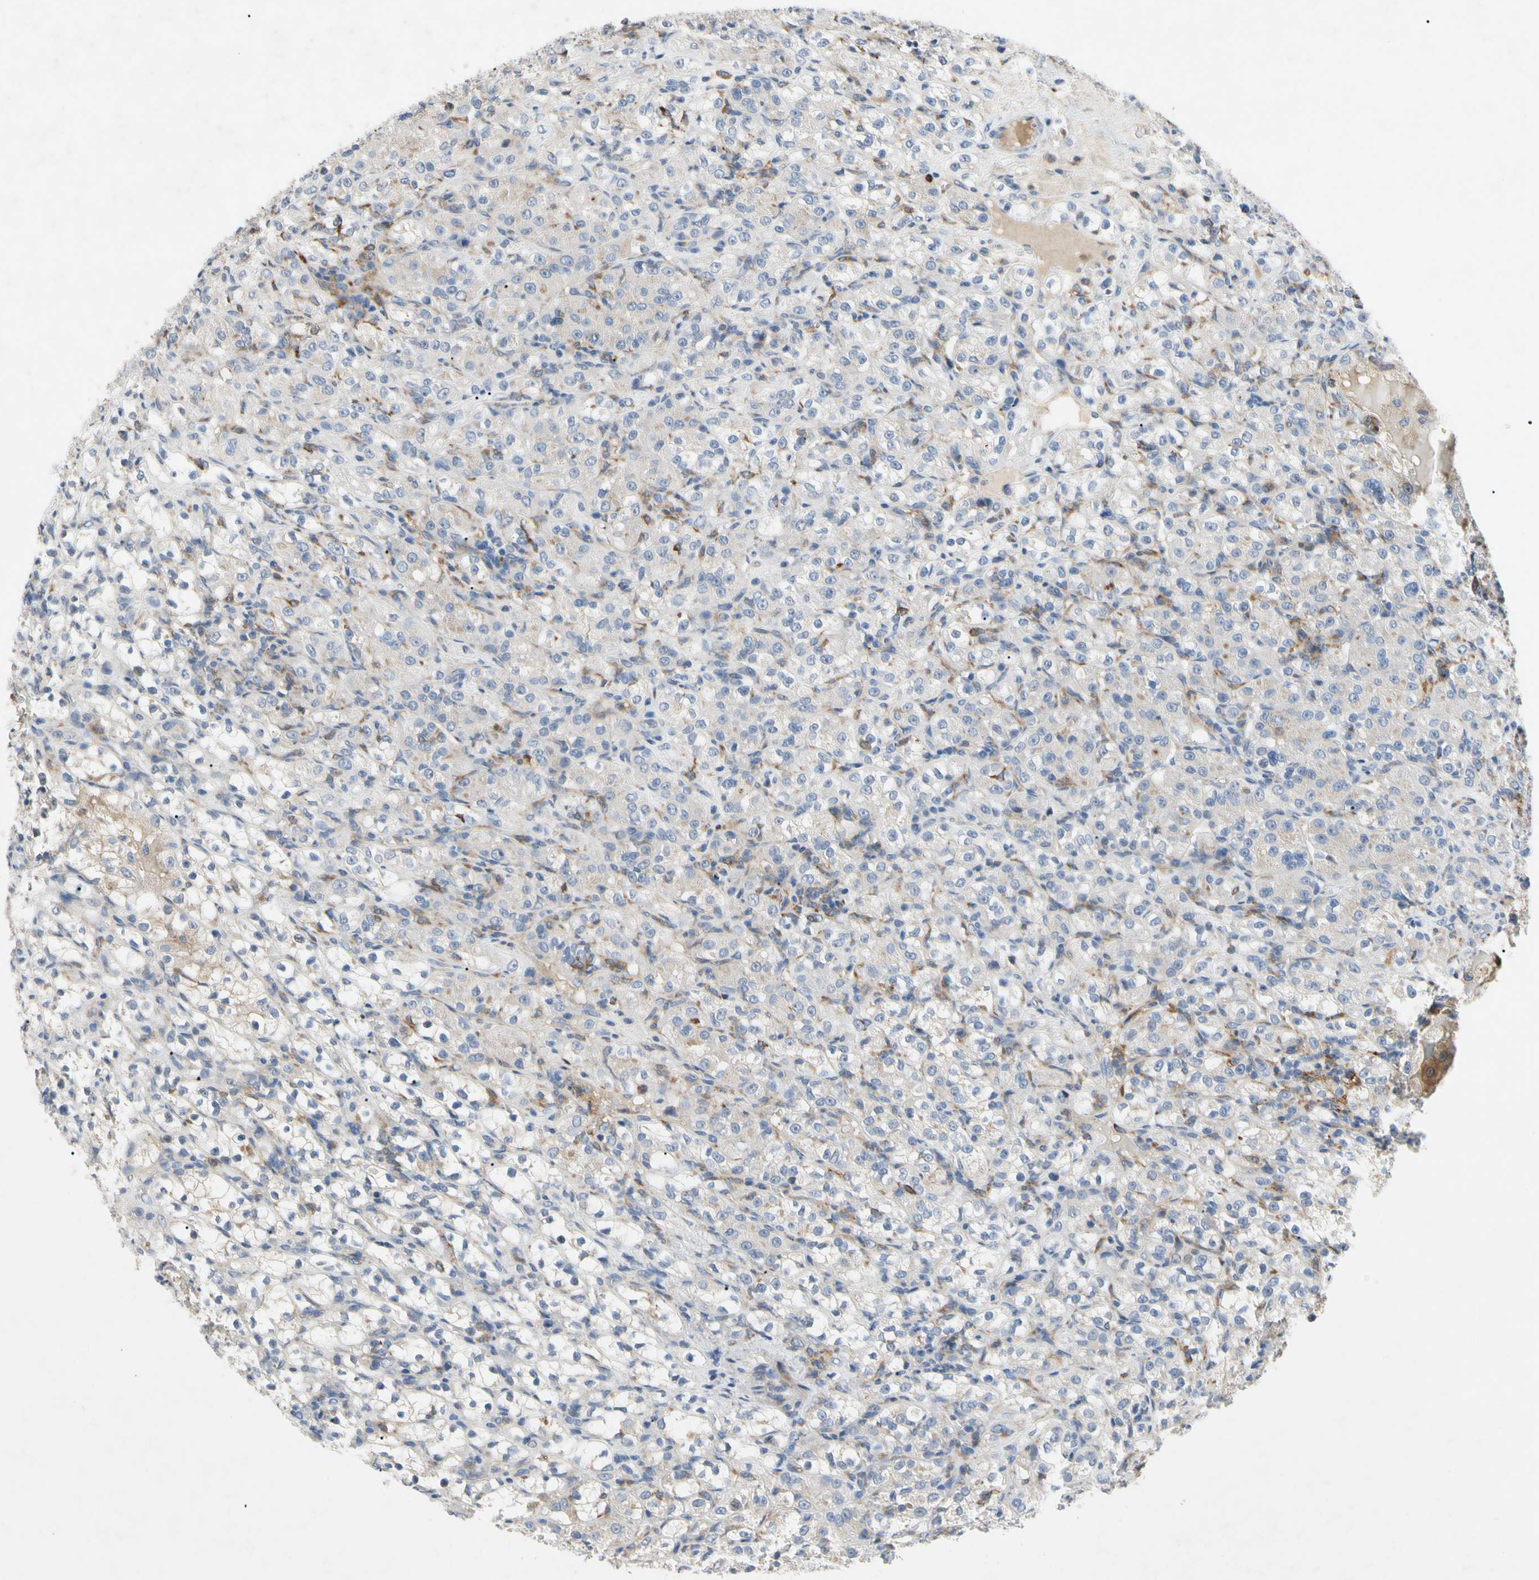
{"staining": {"intensity": "negative", "quantity": "none", "location": "none"}, "tissue": "renal cancer", "cell_type": "Tumor cells", "image_type": "cancer", "snomed": [{"axis": "morphology", "description": "Normal tissue, NOS"}, {"axis": "morphology", "description": "Adenocarcinoma, NOS"}, {"axis": "topography", "description": "Kidney"}], "caption": "Protein analysis of renal cancer (adenocarcinoma) demonstrates no significant positivity in tumor cells.", "gene": "GAS6", "patient": {"sex": "male", "age": 61}}